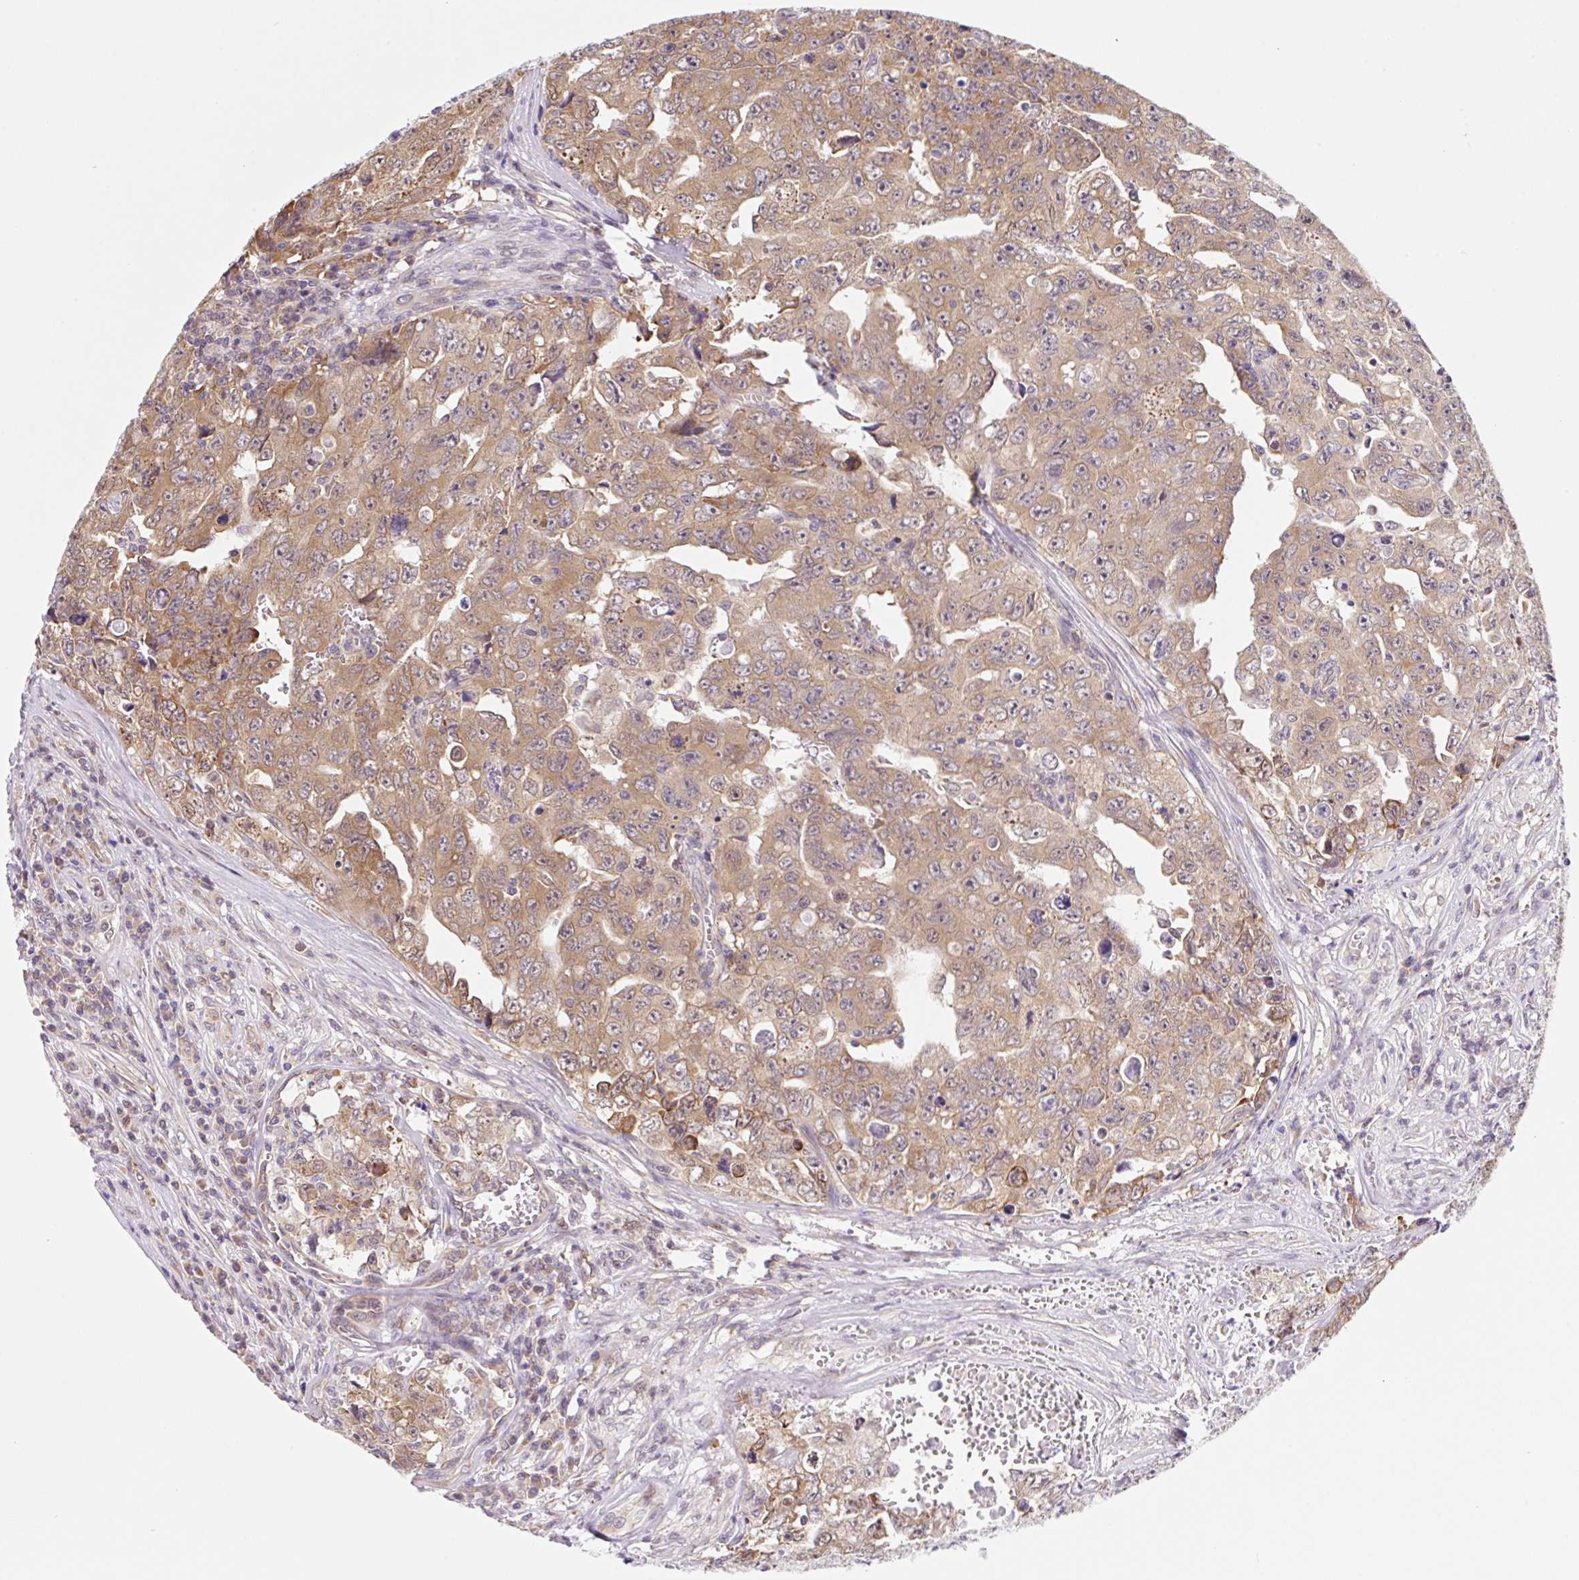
{"staining": {"intensity": "moderate", "quantity": ">75%", "location": "cytoplasmic/membranous"}, "tissue": "testis cancer", "cell_type": "Tumor cells", "image_type": "cancer", "snomed": [{"axis": "morphology", "description": "Carcinoma, Embryonal, NOS"}, {"axis": "topography", "description": "Testis"}], "caption": "An image of testis embryonal carcinoma stained for a protein shows moderate cytoplasmic/membranous brown staining in tumor cells.", "gene": "TBPL2", "patient": {"sex": "male", "age": 24}}